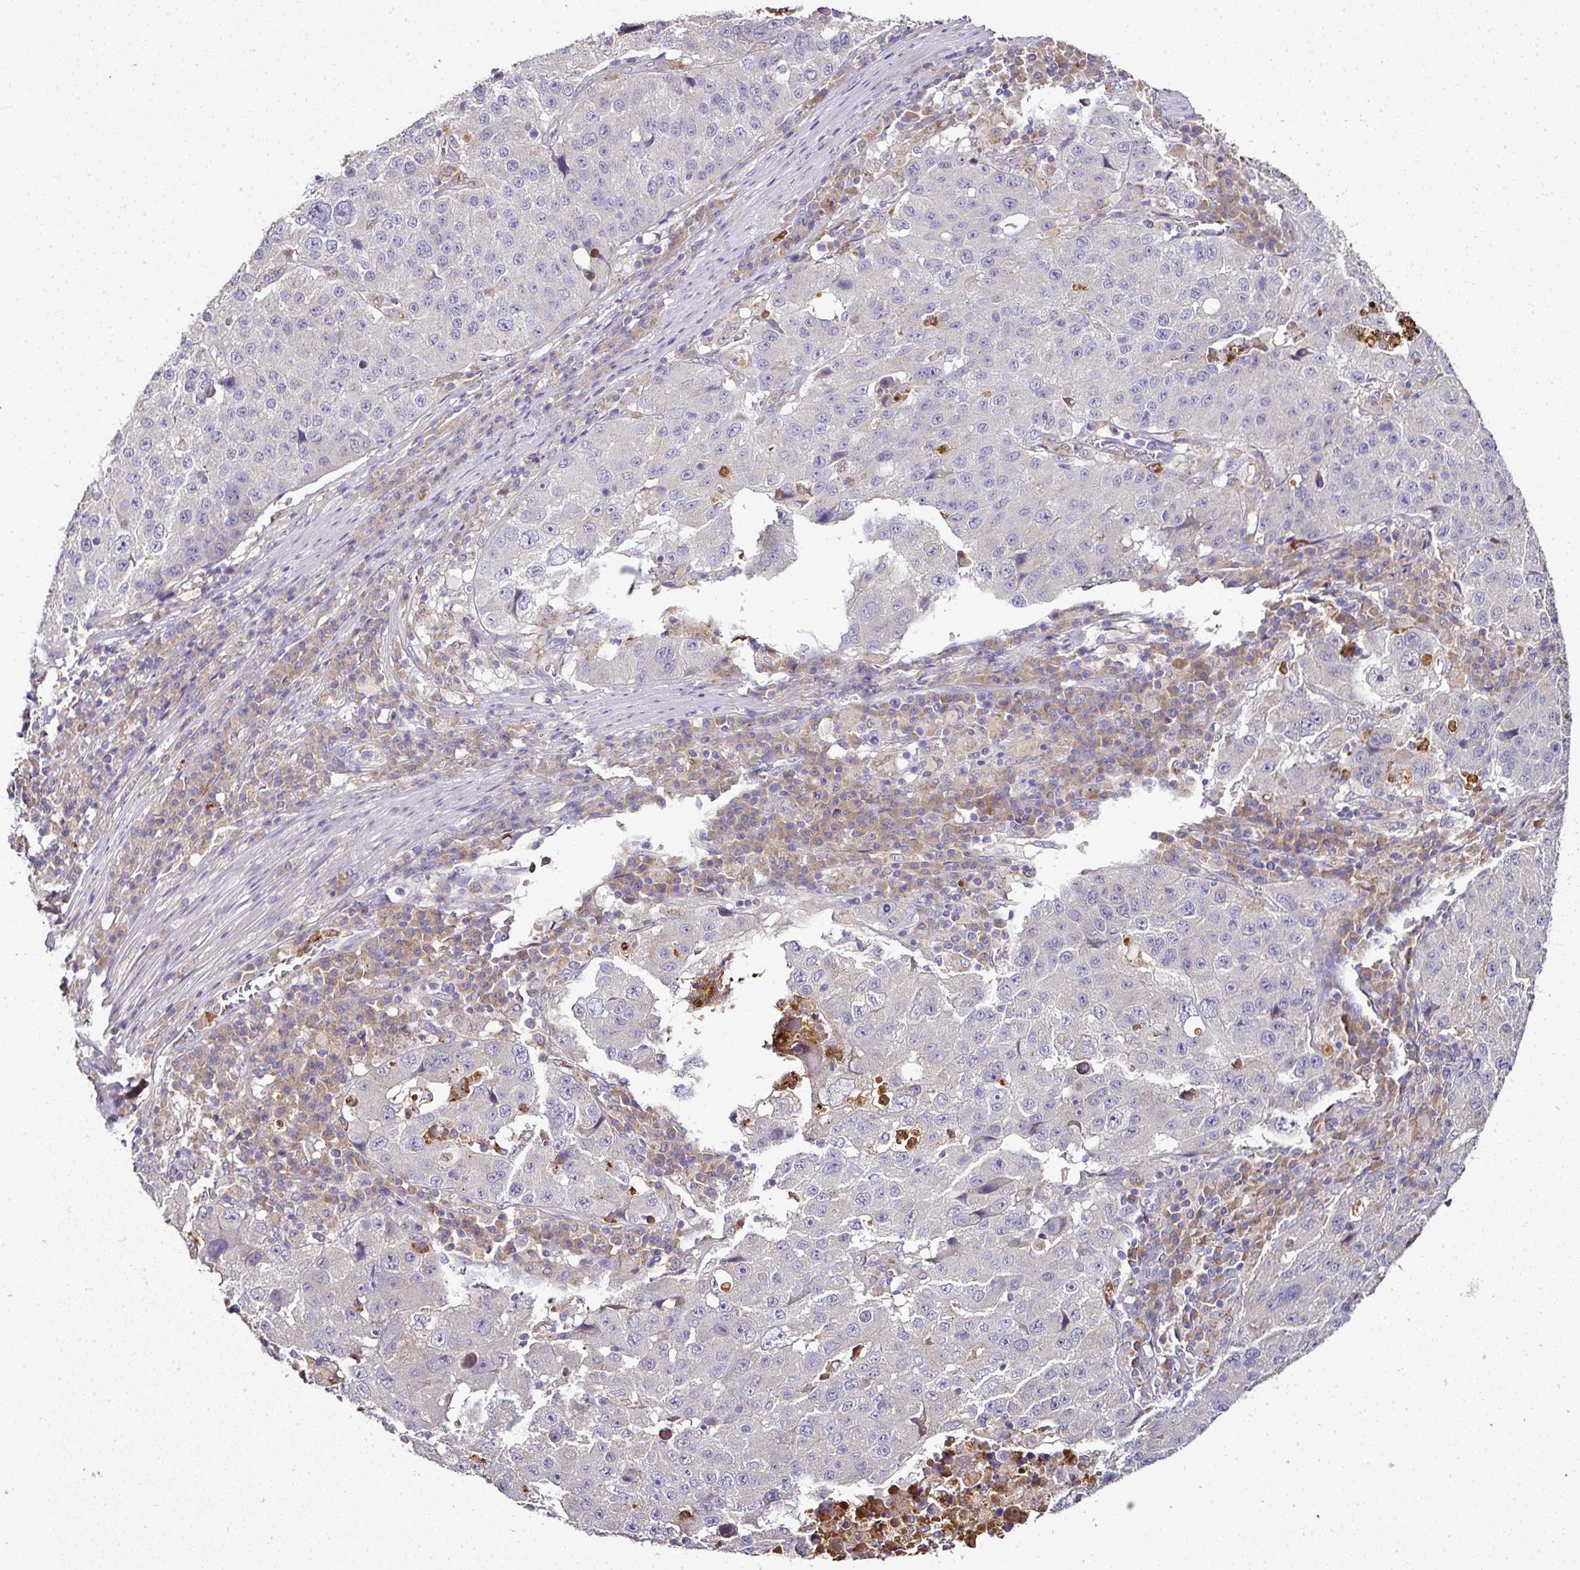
{"staining": {"intensity": "negative", "quantity": "none", "location": "none"}, "tissue": "stomach cancer", "cell_type": "Tumor cells", "image_type": "cancer", "snomed": [{"axis": "morphology", "description": "Adenocarcinoma, NOS"}, {"axis": "topography", "description": "Stomach"}], "caption": "DAB (3,3'-diaminobenzidine) immunohistochemical staining of stomach adenocarcinoma displays no significant staining in tumor cells. The staining is performed using DAB (3,3'-diaminobenzidine) brown chromogen with nuclei counter-stained in using hematoxylin.", "gene": "CAB39L", "patient": {"sex": "male", "age": 71}}